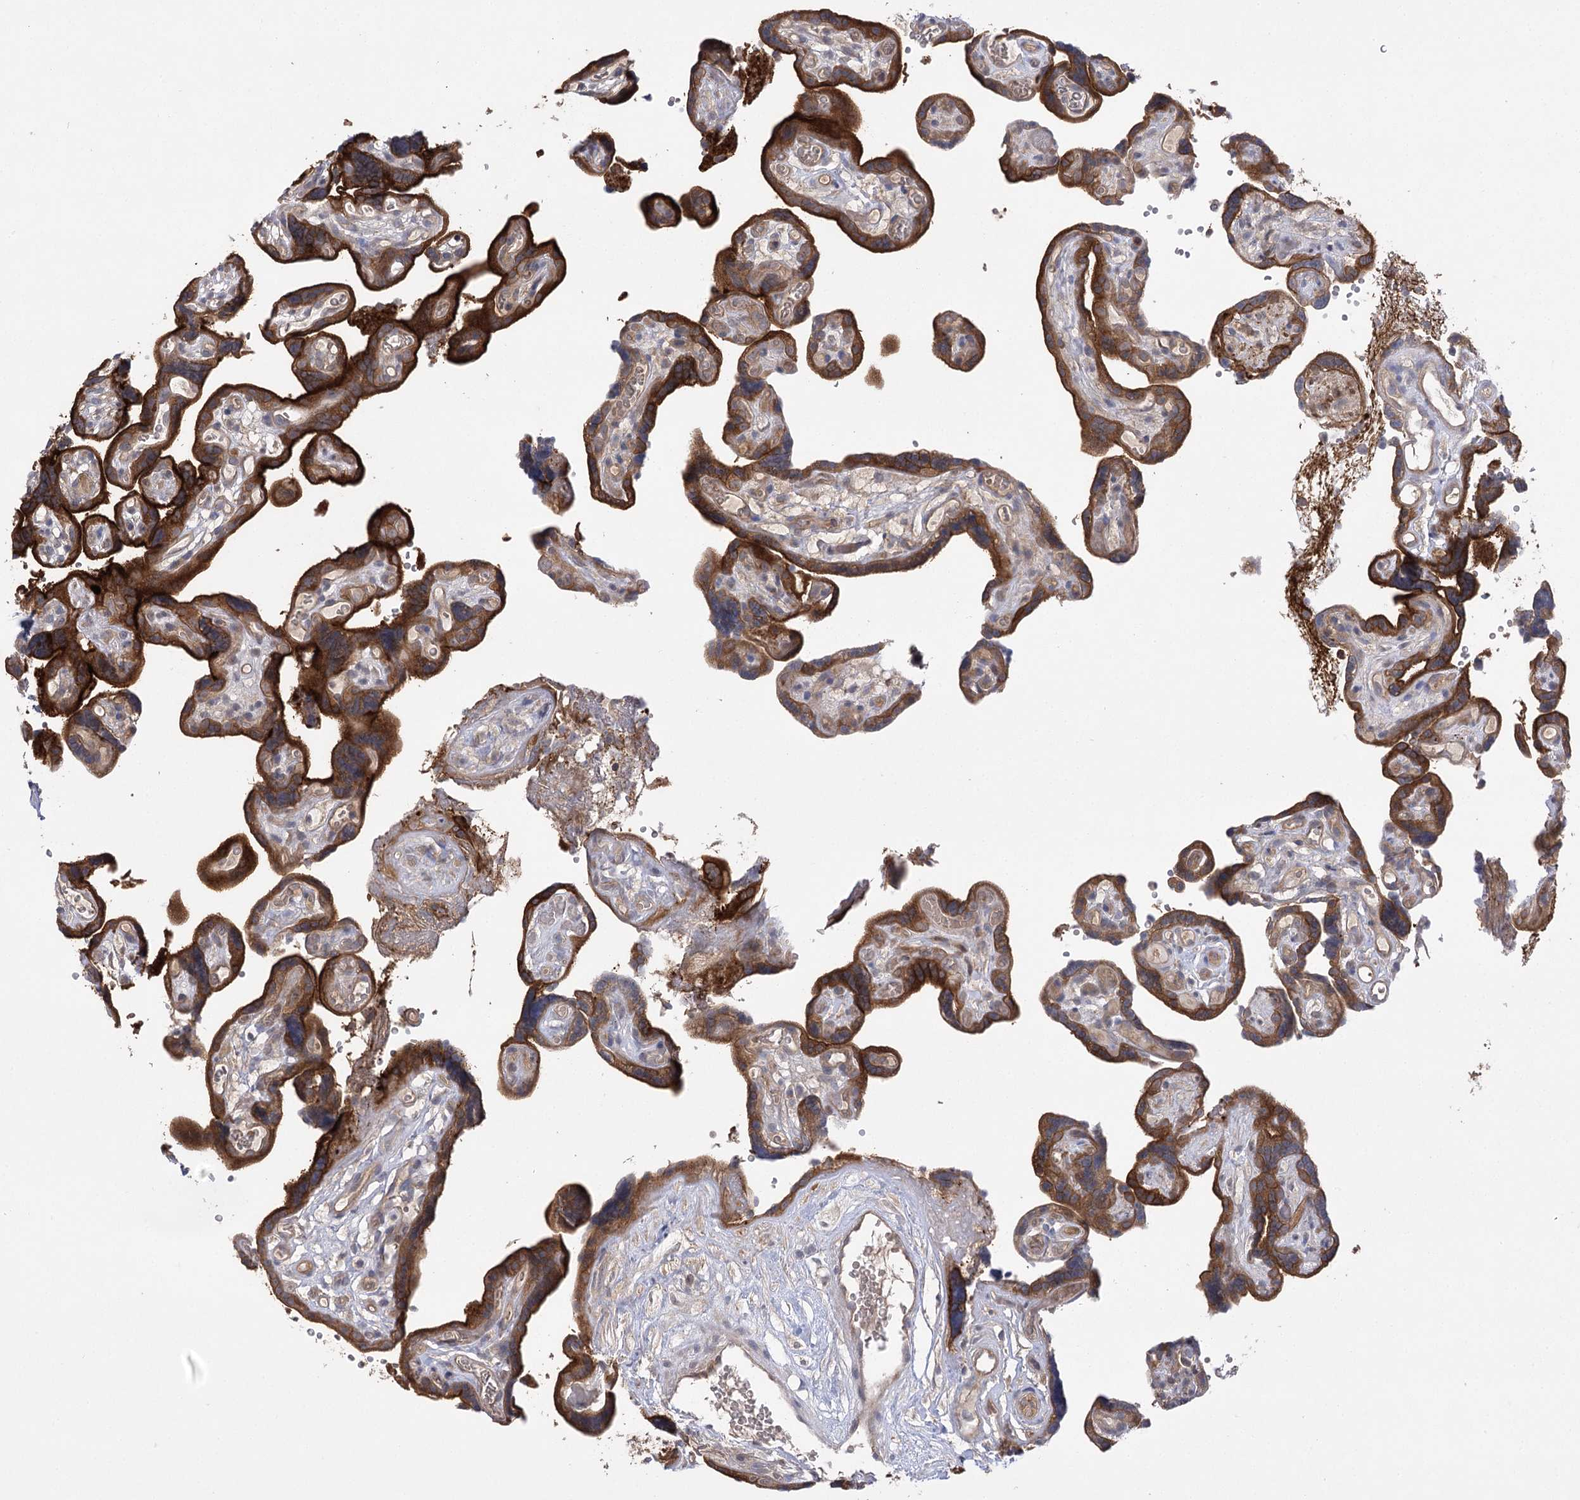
{"staining": {"intensity": "moderate", "quantity": ">75%", "location": "cytoplasmic/membranous"}, "tissue": "placenta", "cell_type": "Decidual cells", "image_type": "normal", "snomed": [{"axis": "morphology", "description": "Normal tissue, NOS"}, {"axis": "topography", "description": "Placenta"}], "caption": "The image displays immunohistochemical staining of normal placenta. There is moderate cytoplasmic/membranous positivity is present in about >75% of decidual cells.", "gene": "BCR", "patient": {"sex": "female", "age": 30}}